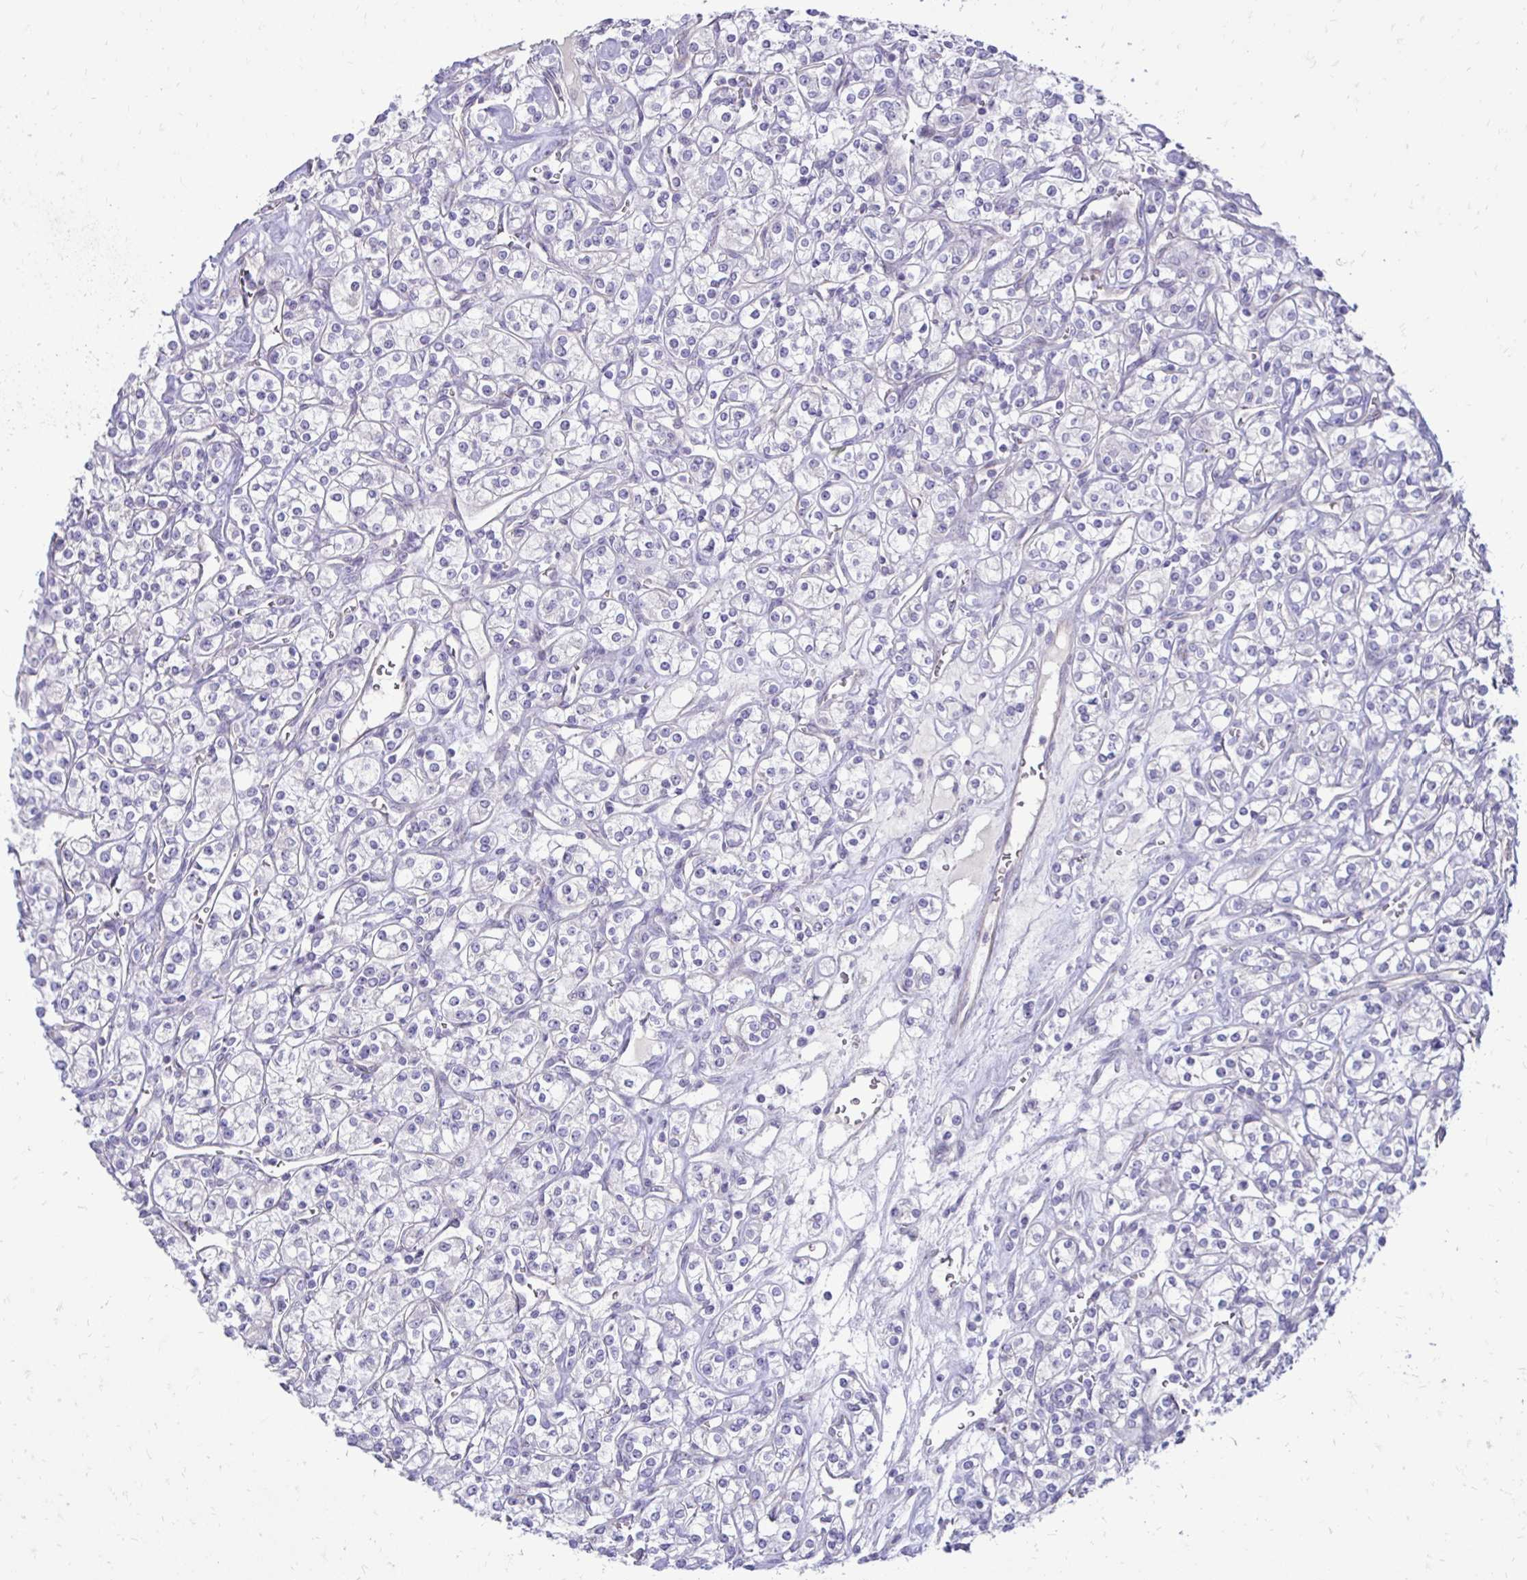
{"staining": {"intensity": "negative", "quantity": "none", "location": "none"}, "tissue": "renal cancer", "cell_type": "Tumor cells", "image_type": "cancer", "snomed": [{"axis": "morphology", "description": "Adenocarcinoma, NOS"}, {"axis": "topography", "description": "Kidney"}], "caption": "Human renal cancer stained for a protein using IHC demonstrates no positivity in tumor cells.", "gene": "GAS2", "patient": {"sex": "male", "age": 77}}